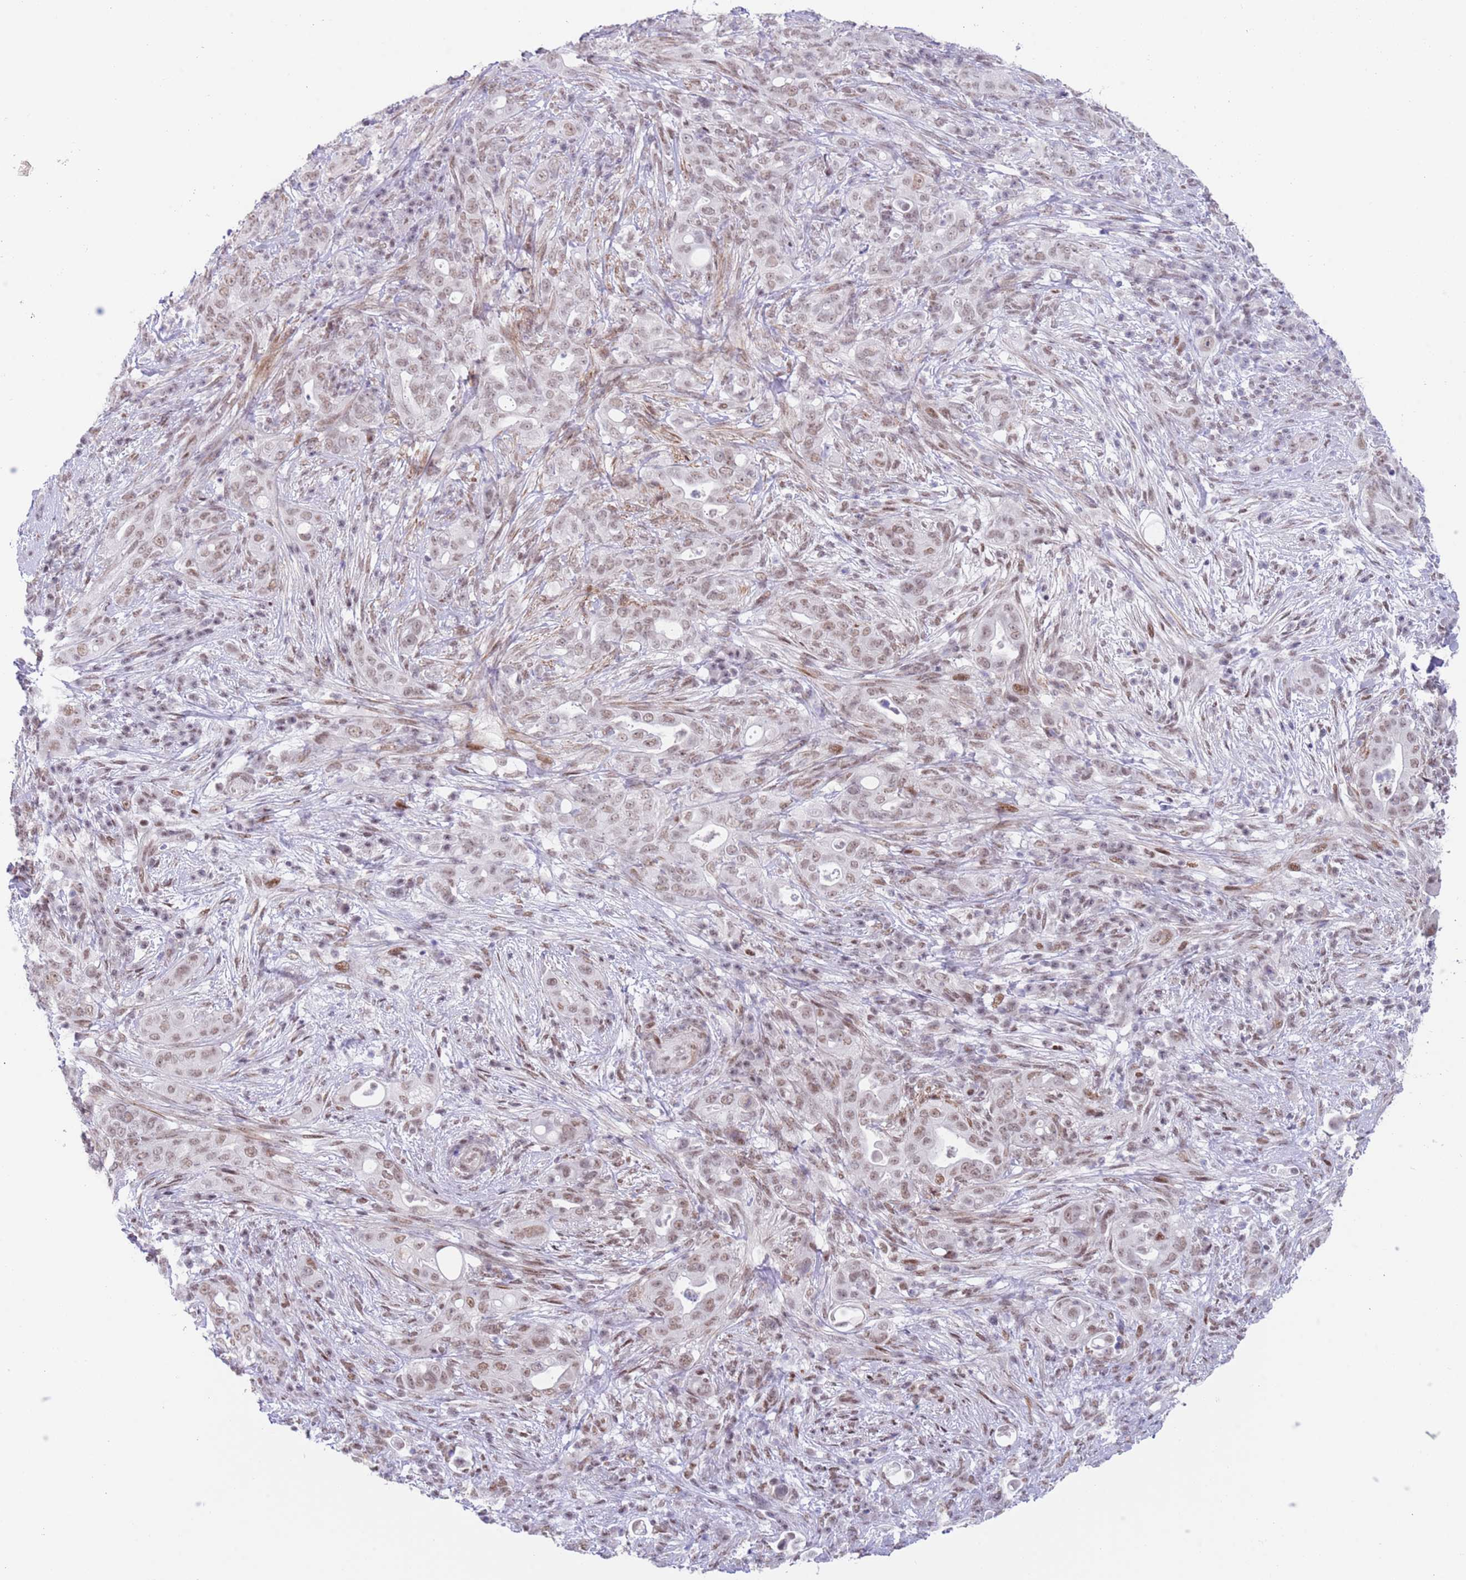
{"staining": {"intensity": "moderate", "quantity": ">75%", "location": "nuclear"}, "tissue": "pancreatic cancer", "cell_type": "Tumor cells", "image_type": "cancer", "snomed": [{"axis": "morphology", "description": "Normal tissue, NOS"}, {"axis": "morphology", "description": "Adenocarcinoma, NOS"}, {"axis": "topography", "description": "Lymph node"}, {"axis": "topography", "description": "Pancreas"}], "caption": "Tumor cells display medium levels of moderate nuclear expression in about >75% of cells in human pancreatic cancer (adenocarcinoma). (DAB (3,3'-diaminobenzidine) IHC with brightfield microscopy, high magnification).", "gene": "ZNF382", "patient": {"sex": "female", "age": 67}}